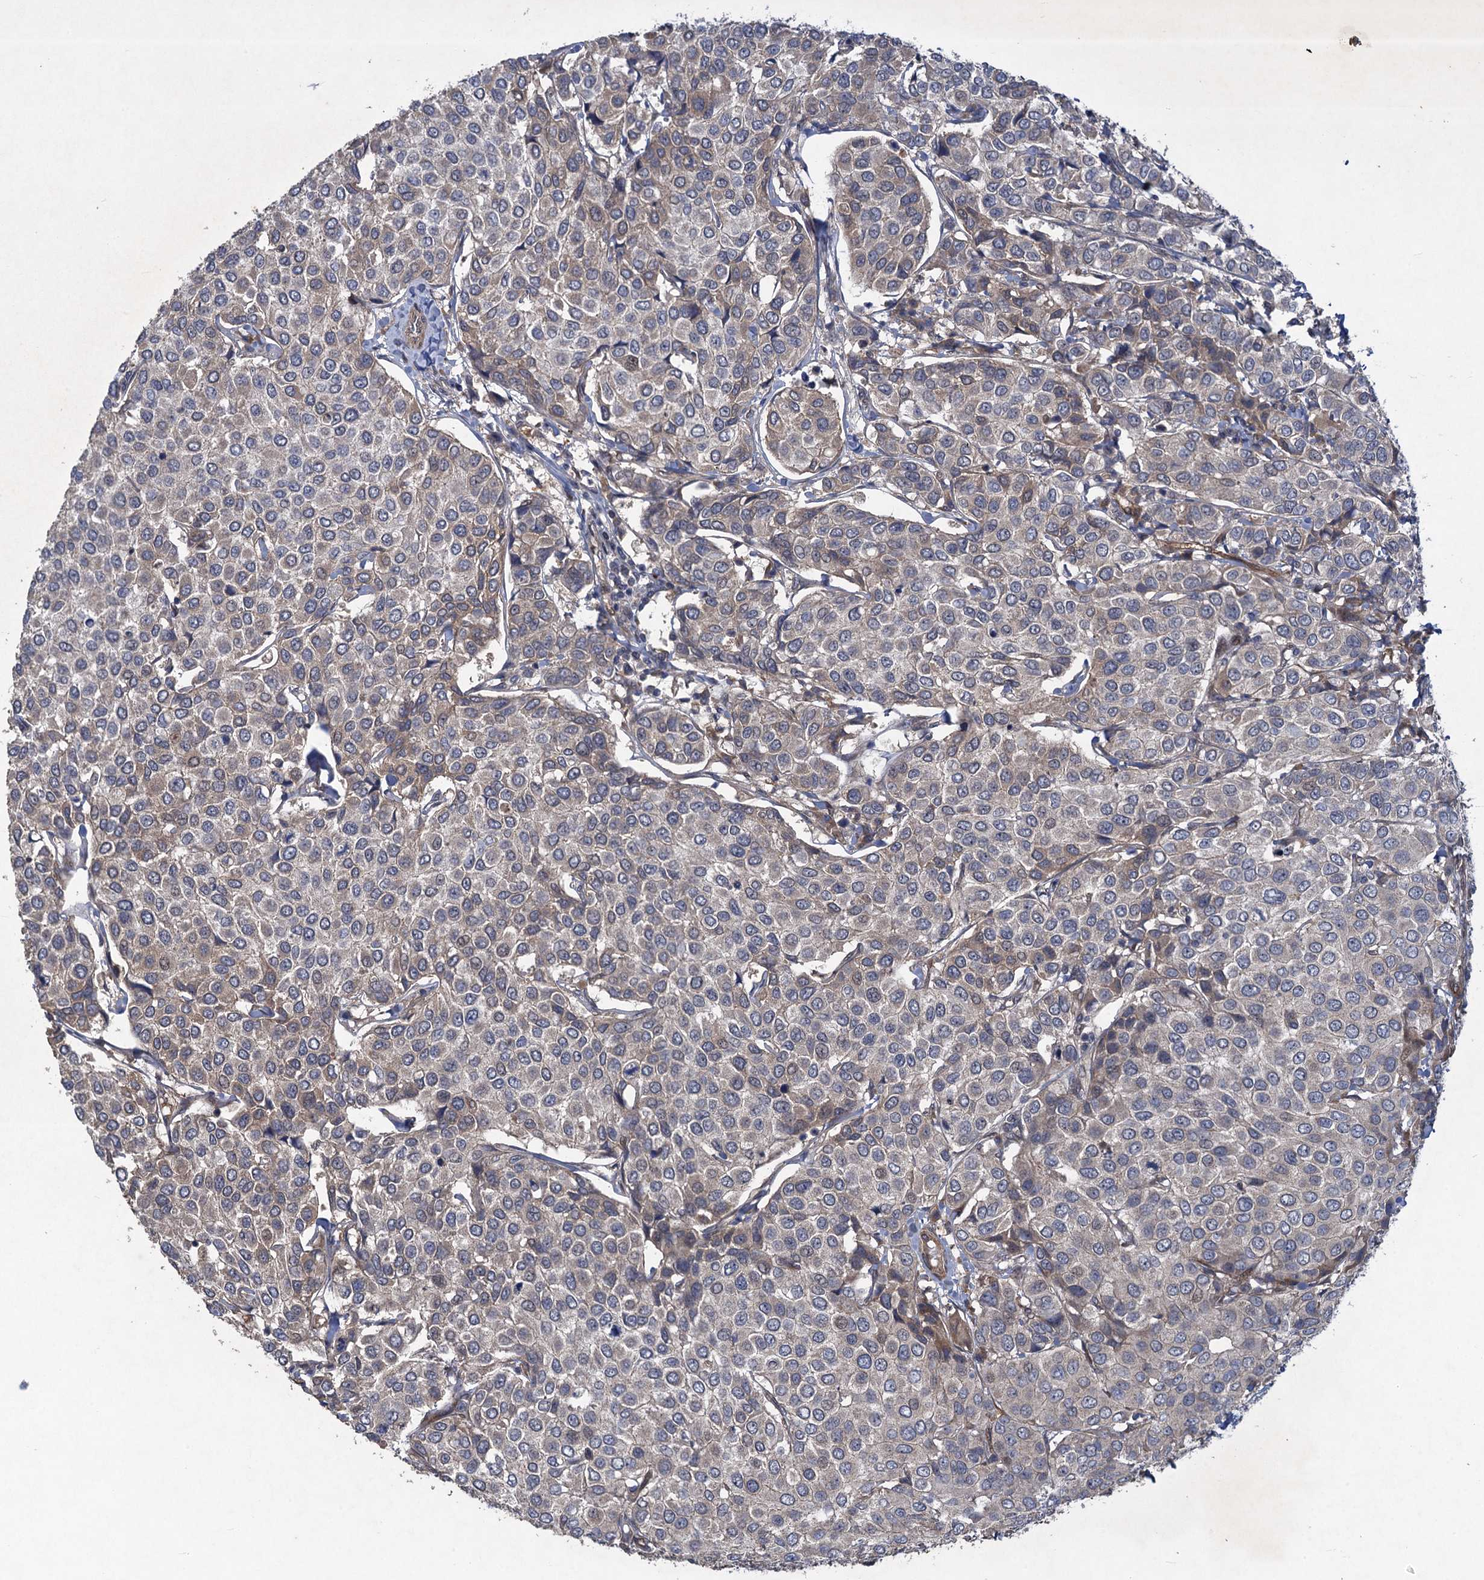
{"staining": {"intensity": "weak", "quantity": "<25%", "location": "cytoplasmic/membranous"}, "tissue": "breast cancer", "cell_type": "Tumor cells", "image_type": "cancer", "snomed": [{"axis": "morphology", "description": "Duct carcinoma"}, {"axis": "topography", "description": "Breast"}], "caption": "The image exhibits no significant positivity in tumor cells of breast cancer (invasive ductal carcinoma). Nuclei are stained in blue.", "gene": "NUDT22", "patient": {"sex": "female", "age": 55}}